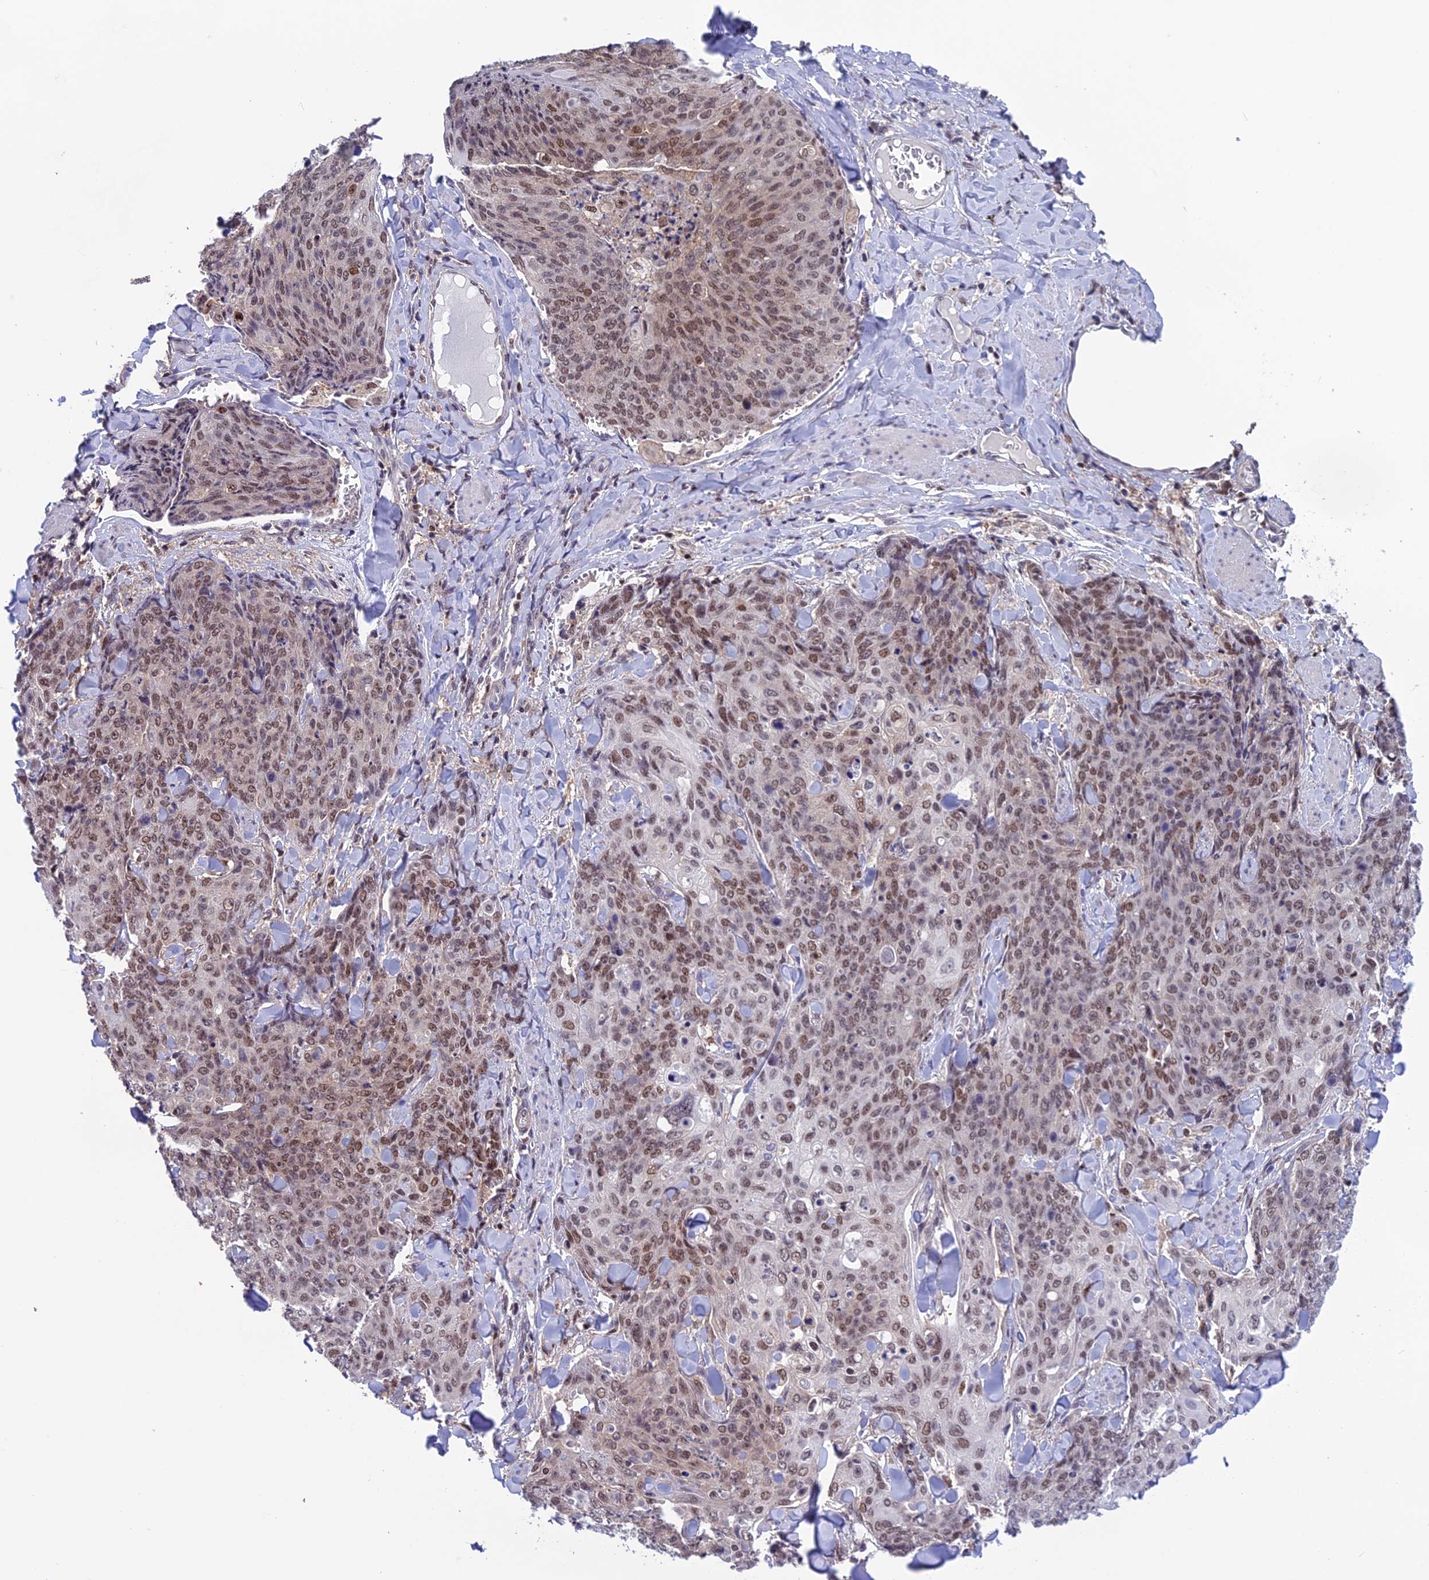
{"staining": {"intensity": "moderate", "quantity": ">75%", "location": "nuclear"}, "tissue": "skin cancer", "cell_type": "Tumor cells", "image_type": "cancer", "snomed": [{"axis": "morphology", "description": "Squamous cell carcinoma, NOS"}, {"axis": "topography", "description": "Skin"}, {"axis": "topography", "description": "Vulva"}], "caption": "Immunohistochemical staining of human skin cancer exhibits moderate nuclear protein positivity in about >75% of tumor cells.", "gene": "MIS12", "patient": {"sex": "female", "age": 85}}